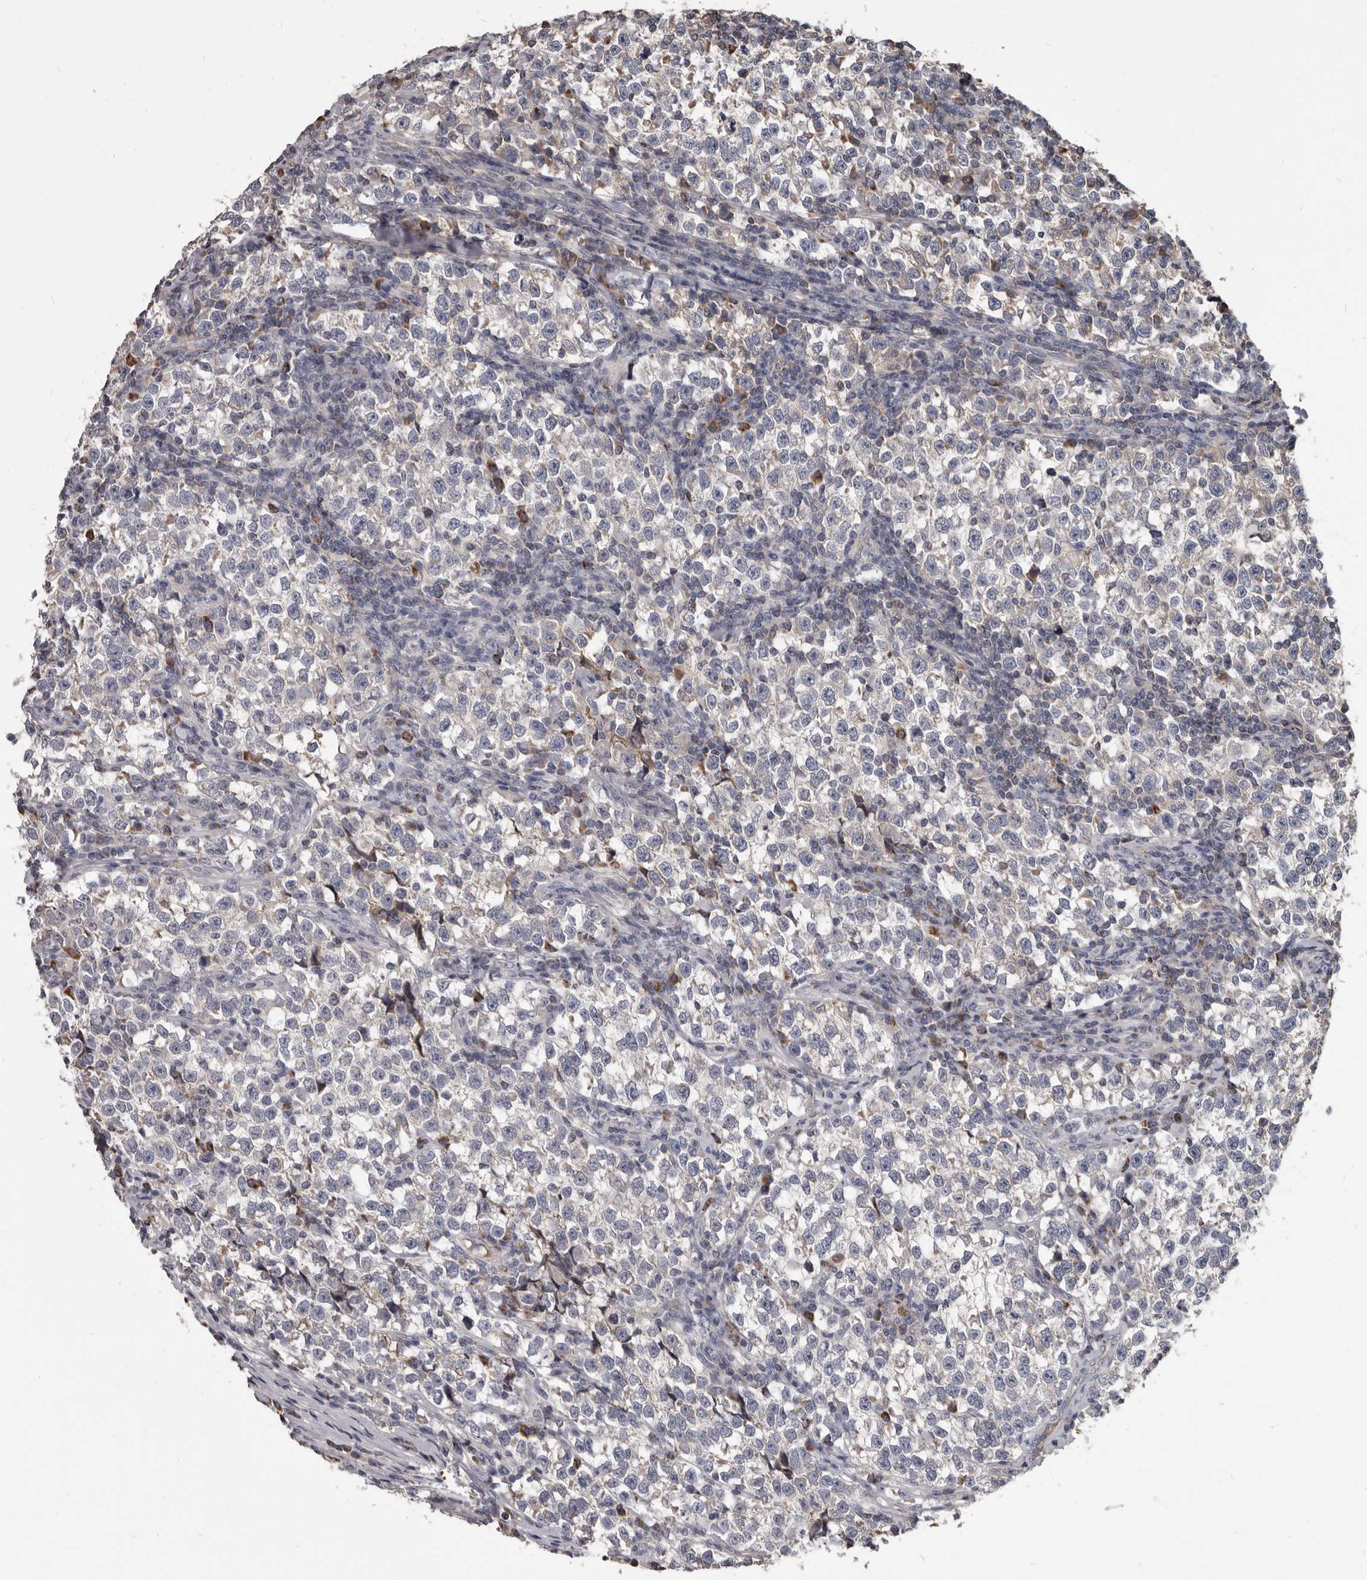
{"staining": {"intensity": "negative", "quantity": "none", "location": "none"}, "tissue": "testis cancer", "cell_type": "Tumor cells", "image_type": "cancer", "snomed": [{"axis": "morphology", "description": "Normal tissue, NOS"}, {"axis": "morphology", "description": "Seminoma, NOS"}, {"axis": "topography", "description": "Testis"}], "caption": "DAB (3,3'-diaminobenzidine) immunohistochemical staining of human testis seminoma displays no significant staining in tumor cells.", "gene": "ALDH5A1", "patient": {"sex": "male", "age": 43}}